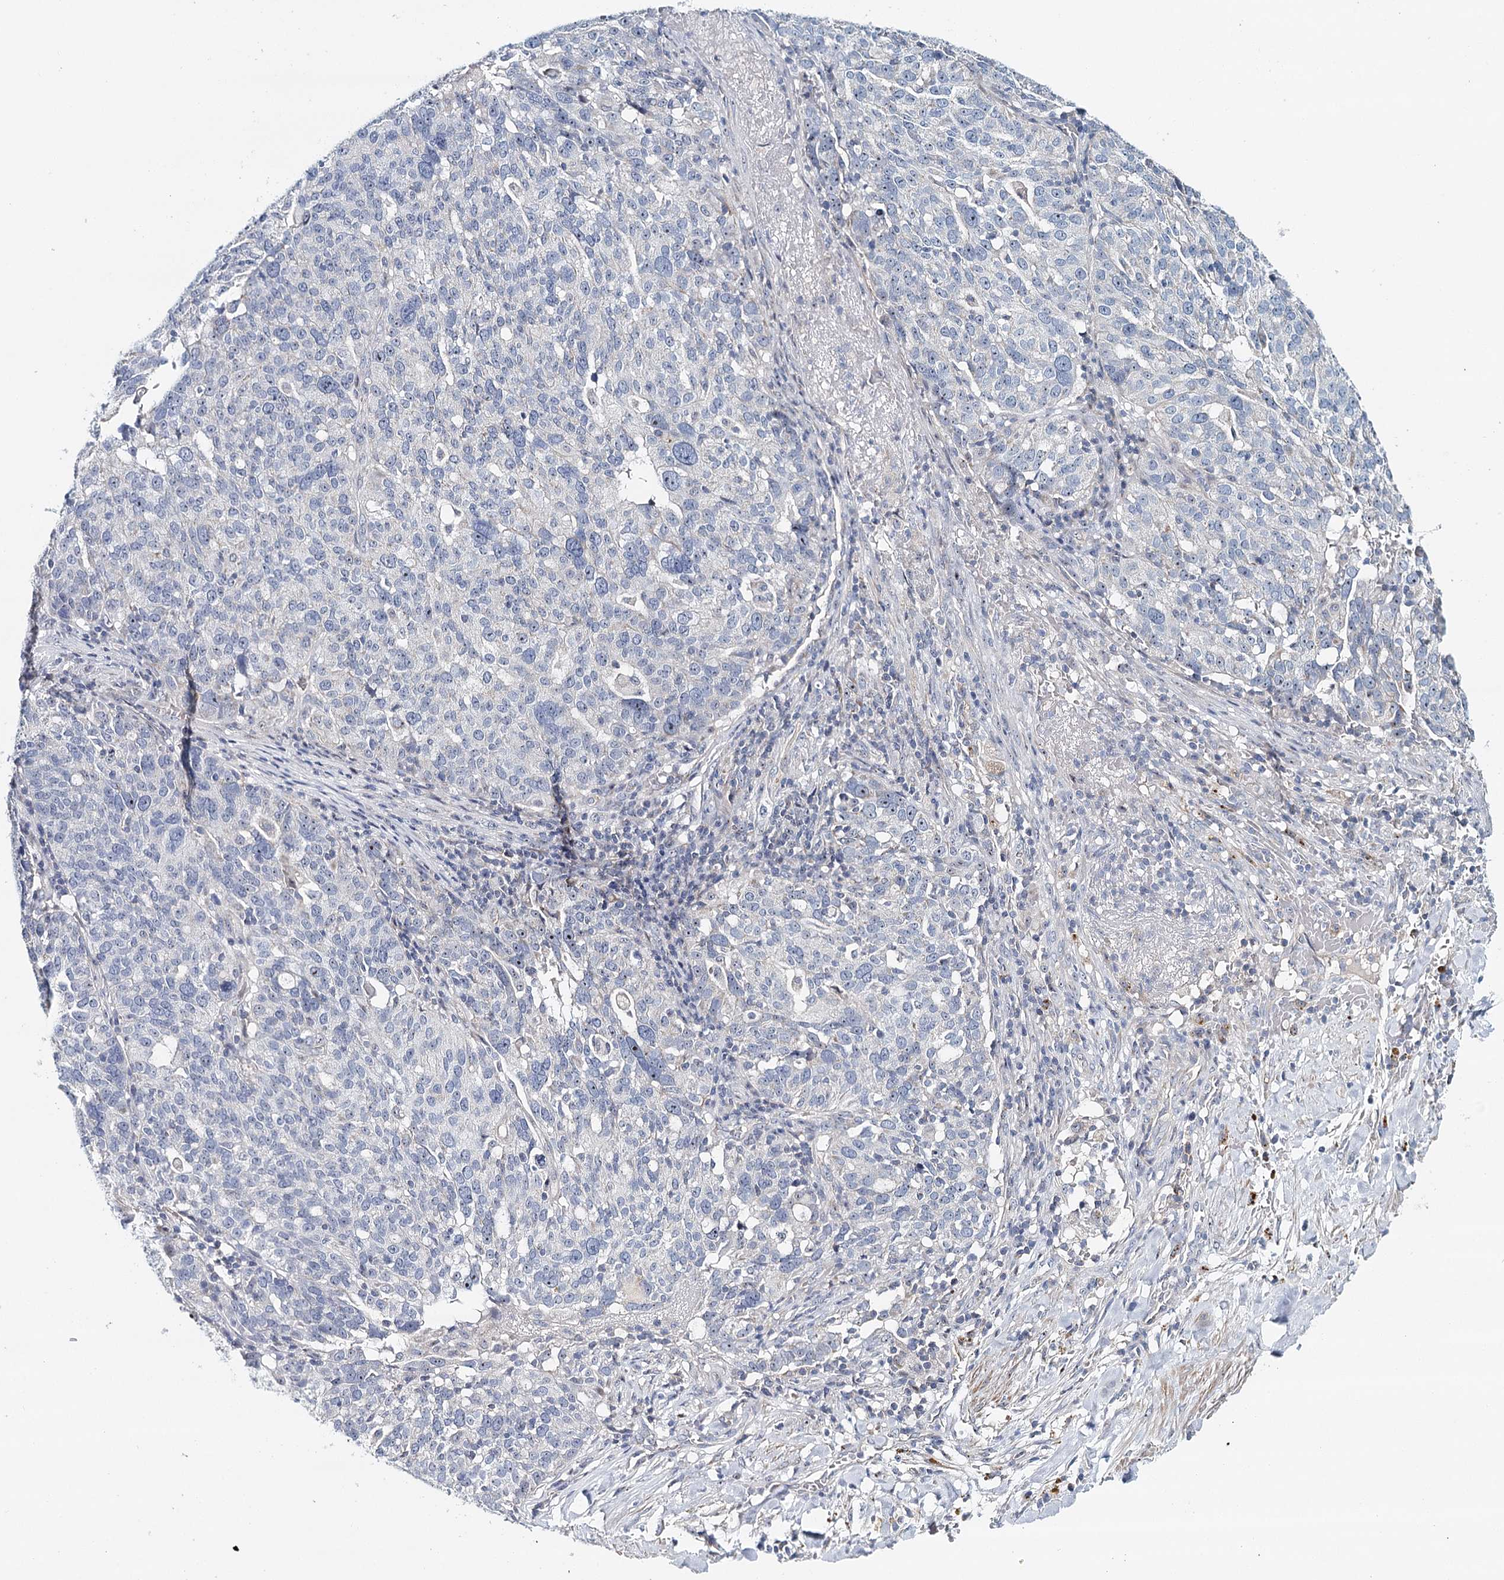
{"staining": {"intensity": "negative", "quantity": "none", "location": "none"}, "tissue": "ovarian cancer", "cell_type": "Tumor cells", "image_type": "cancer", "snomed": [{"axis": "morphology", "description": "Cystadenocarcinoma, serous, NOS"}, {"axis": "topography", "description": "Ovary"}], "caption": "A high-resolution image shows immunohistochemistry staining of ovarian cancer, which exhibits no significant expression in tumor cells.", "gene": "RBM43", "patient": {"sex": "female", "age": 59}}